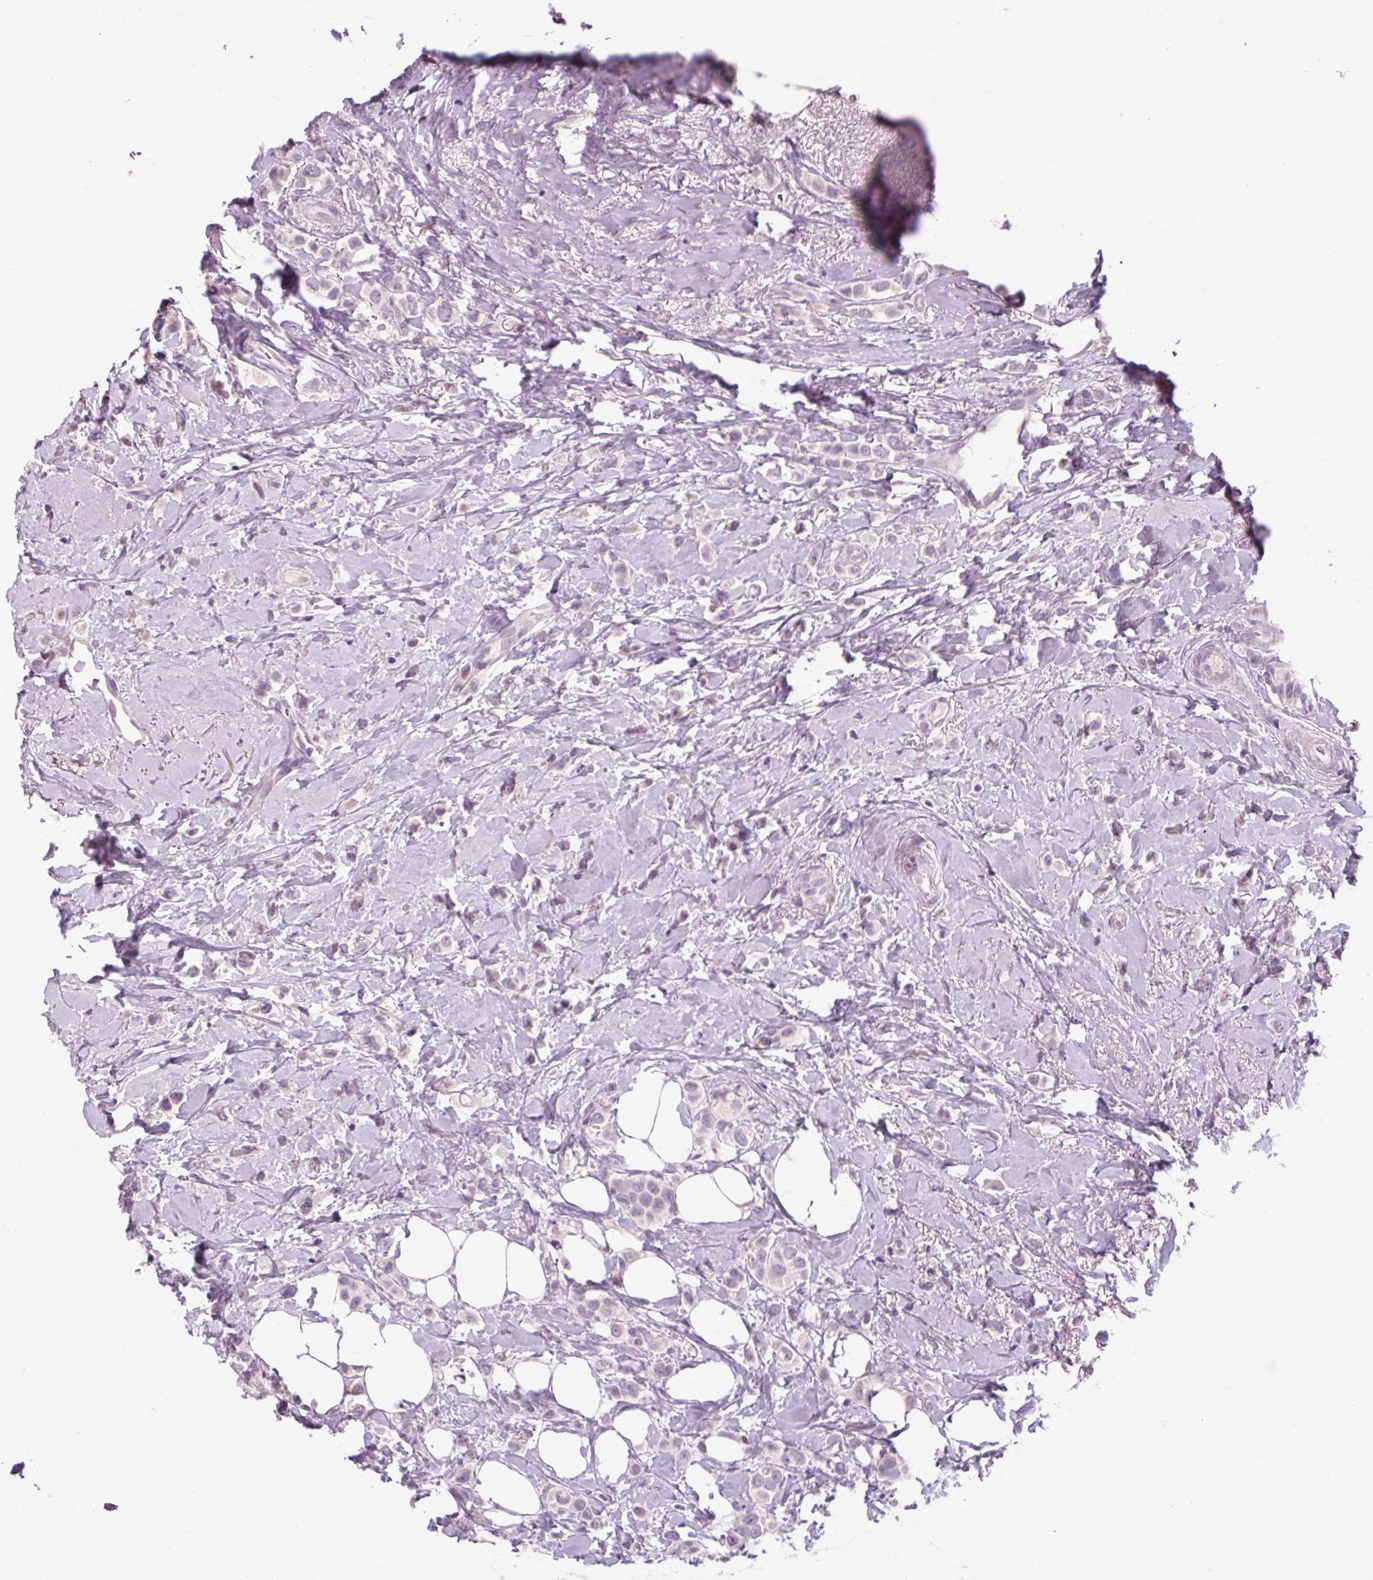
{"staining": {"intensity": "negative", "quantity": "none", "location": "none"}, "tissue": "breast cancer", "cell_type": "Tumor cells", "image_type": "cancer", "snomed": [{"axis": "morphology", "description": "Lobular carcinoma"}, {"axis": "topography", "description": "Breast"}], "caption": "Human lobular carcinoma (breast) stained for a protein using immunohistochemistry (IHC) reveals no expression in tumor cells.", "gene": "POMC", "patient": {"sex": "female", "age": 66}}